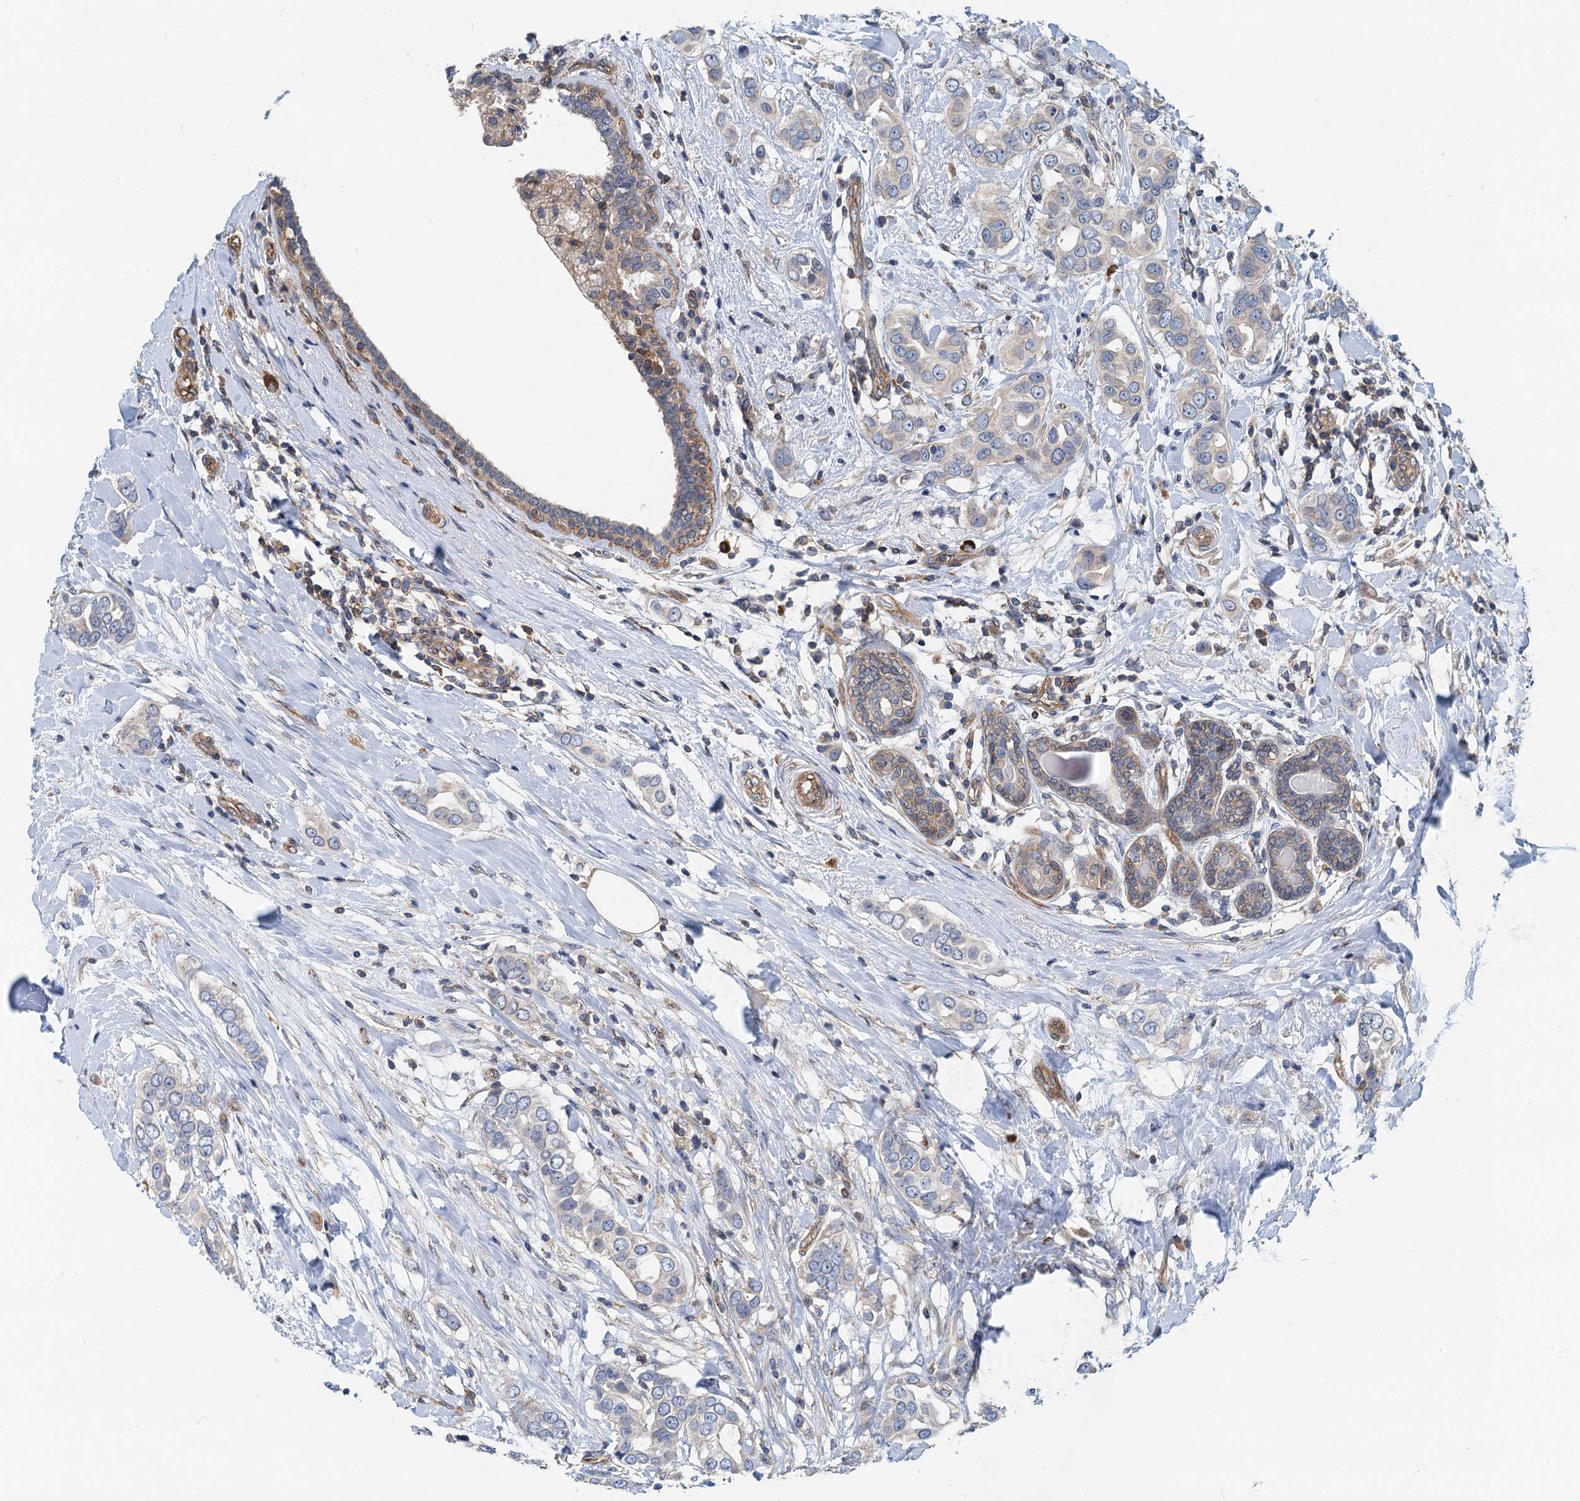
{"staining": {"intensity": "negative", "quantity": "none", "location": "none"}, "tissue": "breast cancer", "cell_type": "Tumor cells", "image_type": "cancer", "snomed": [{"axis": "morphology", "description": "Lobular carcinoma"}, {"axis": "topography", "description": "Breast"}], "caption": "Tumor cells are negative for brown protein staining in breast lobular carcinoma.", "gene": "ROGDI", "patient": {"sex": "female", "age": 51}}